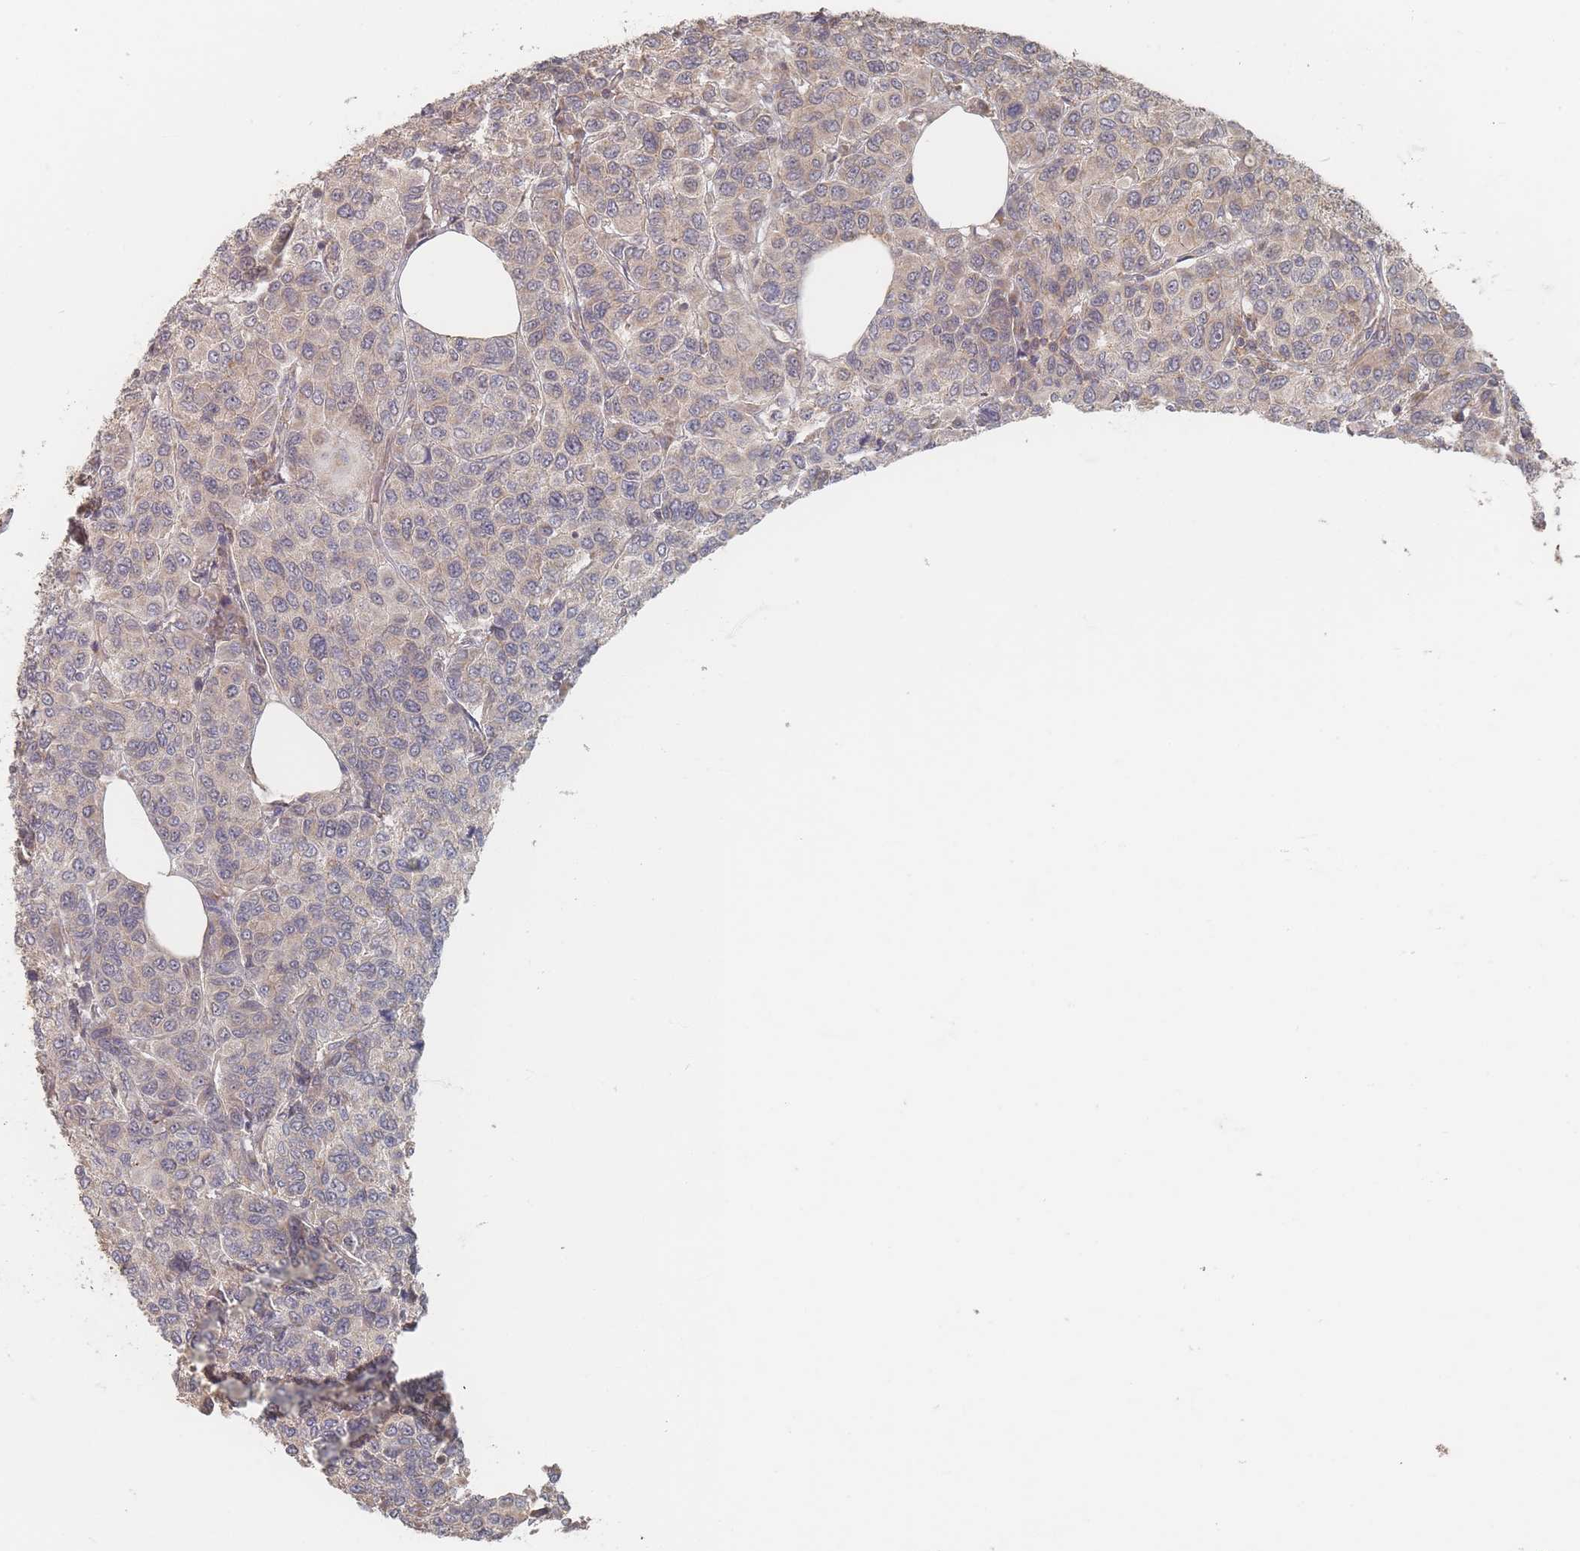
{"staining": {"intensity": "weak", "quantity": "<25%", "location": "cytoplasmic/membranous"}, "tissue": "breast cancer", "cell_type": "Tumor cells", "image_type": "cancer", "snomed": [{"axis": "morphology", "description": "Duct carcinoma"}, {"axis": "topography", "description": "Breast"}], "caption": "DAB immunohistochemical staining of human breast cancer (infiltrating ductal carcinoma) reveals no significant staining in tumor cells.", "gene": "GLE1", "patient": {"sex": "female", "age": 55}}